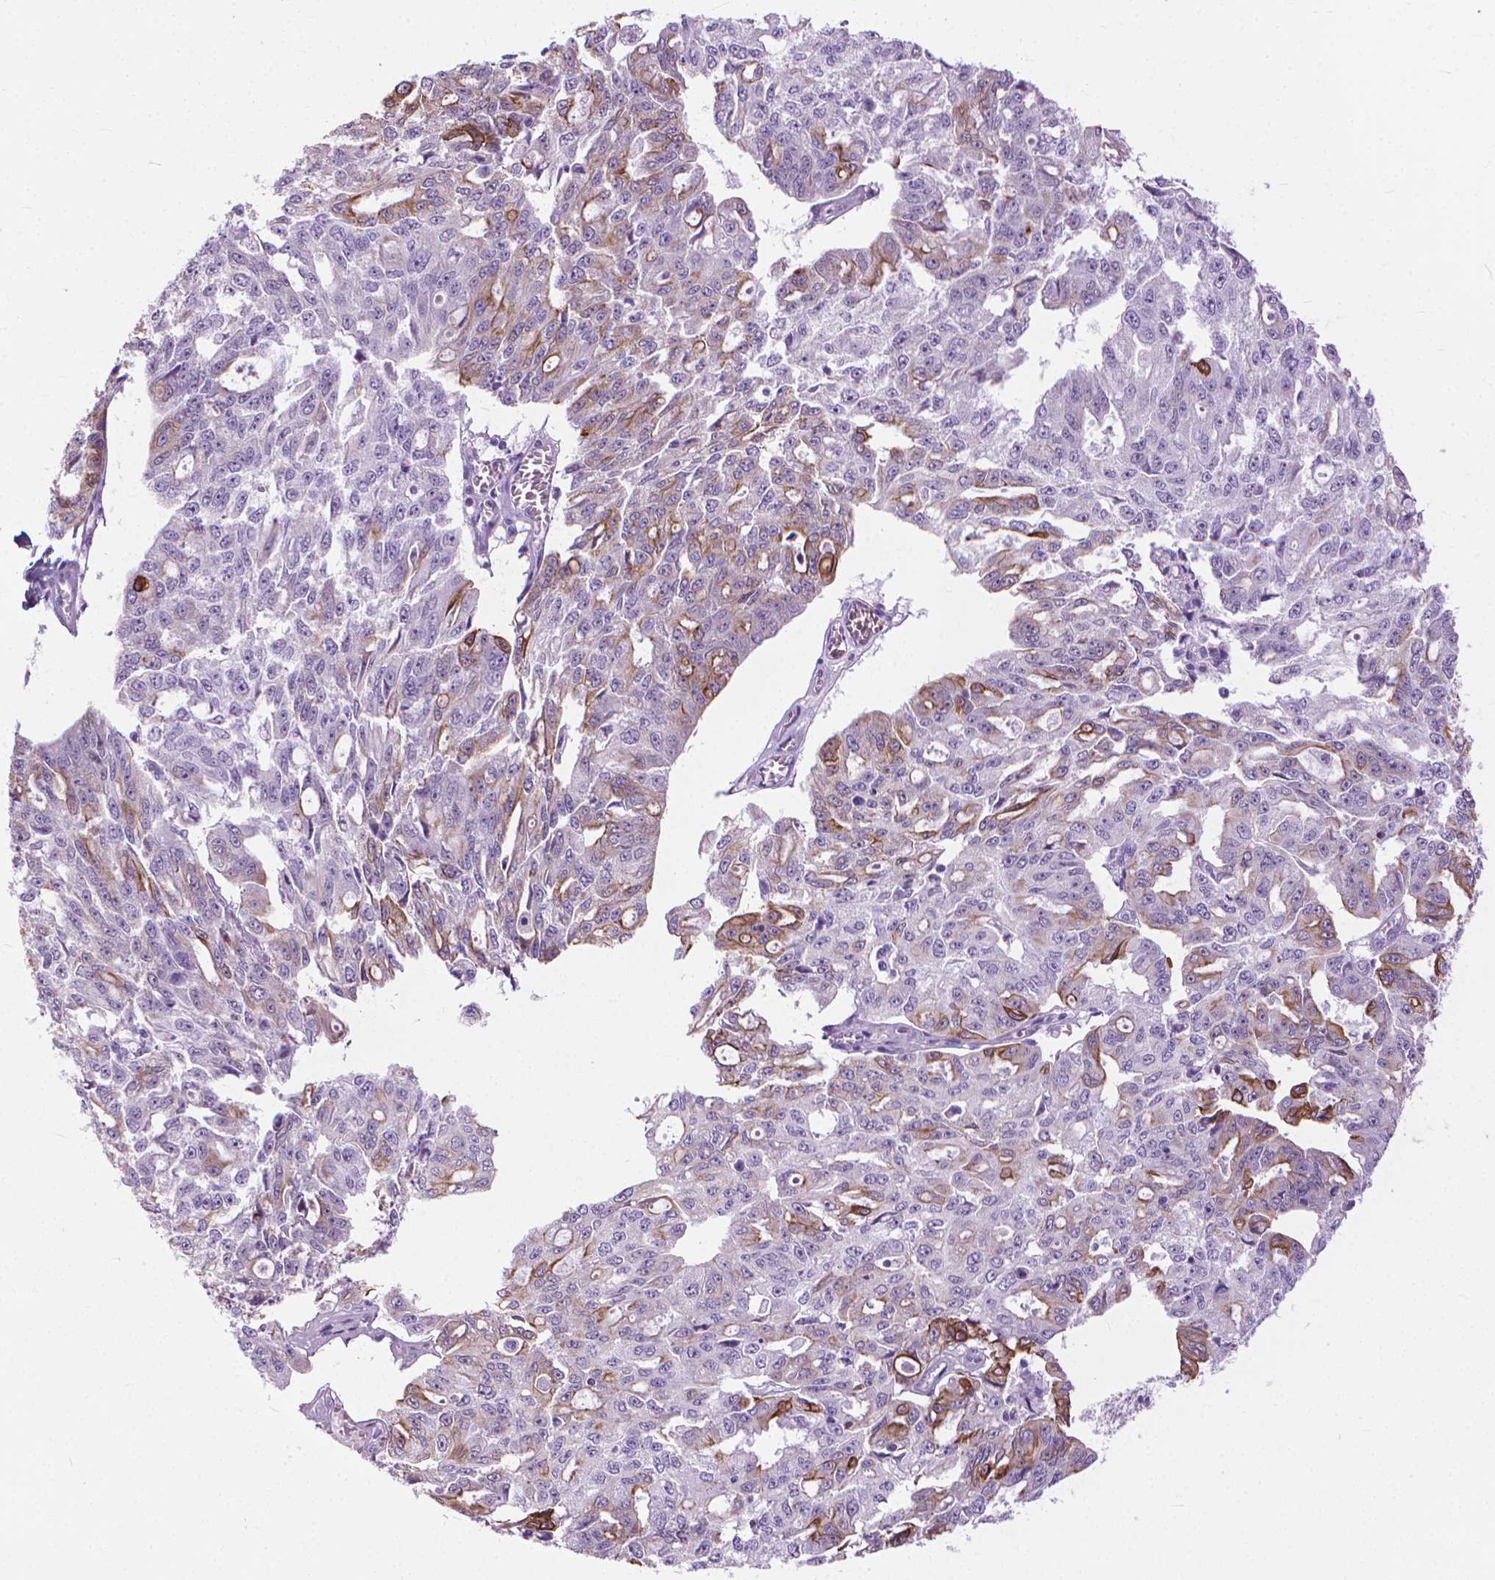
{"staining": {"intensity": "moderate", "quantity": "<25%", "location": "cytoplasmic/membranous"}, "tissue": "ovarian cancer", "cell_type": "Tumor cells", "image_type": "cancer", "snomed": [{"axis": "morphology", "description": "Carcinoma, endometroid"}, {"axis": "topography", "description": "Ovary"}], "caption": "High-magnification brightfield microscopy of ovarian cancer (endometroid carcinoma) stained with DAB (3,3'-diaminobenzidine) (brown) and counterstained with hematoxylin (blue). tumor cells exhibit moderate cytoplasmic/membranous expression is appreciated in about<25% of cells. (DAB = brown stain, brightfield microscopy at high magnification).", "gene": "HTR2B", "patient": {"sex": "female", "age": 65}}